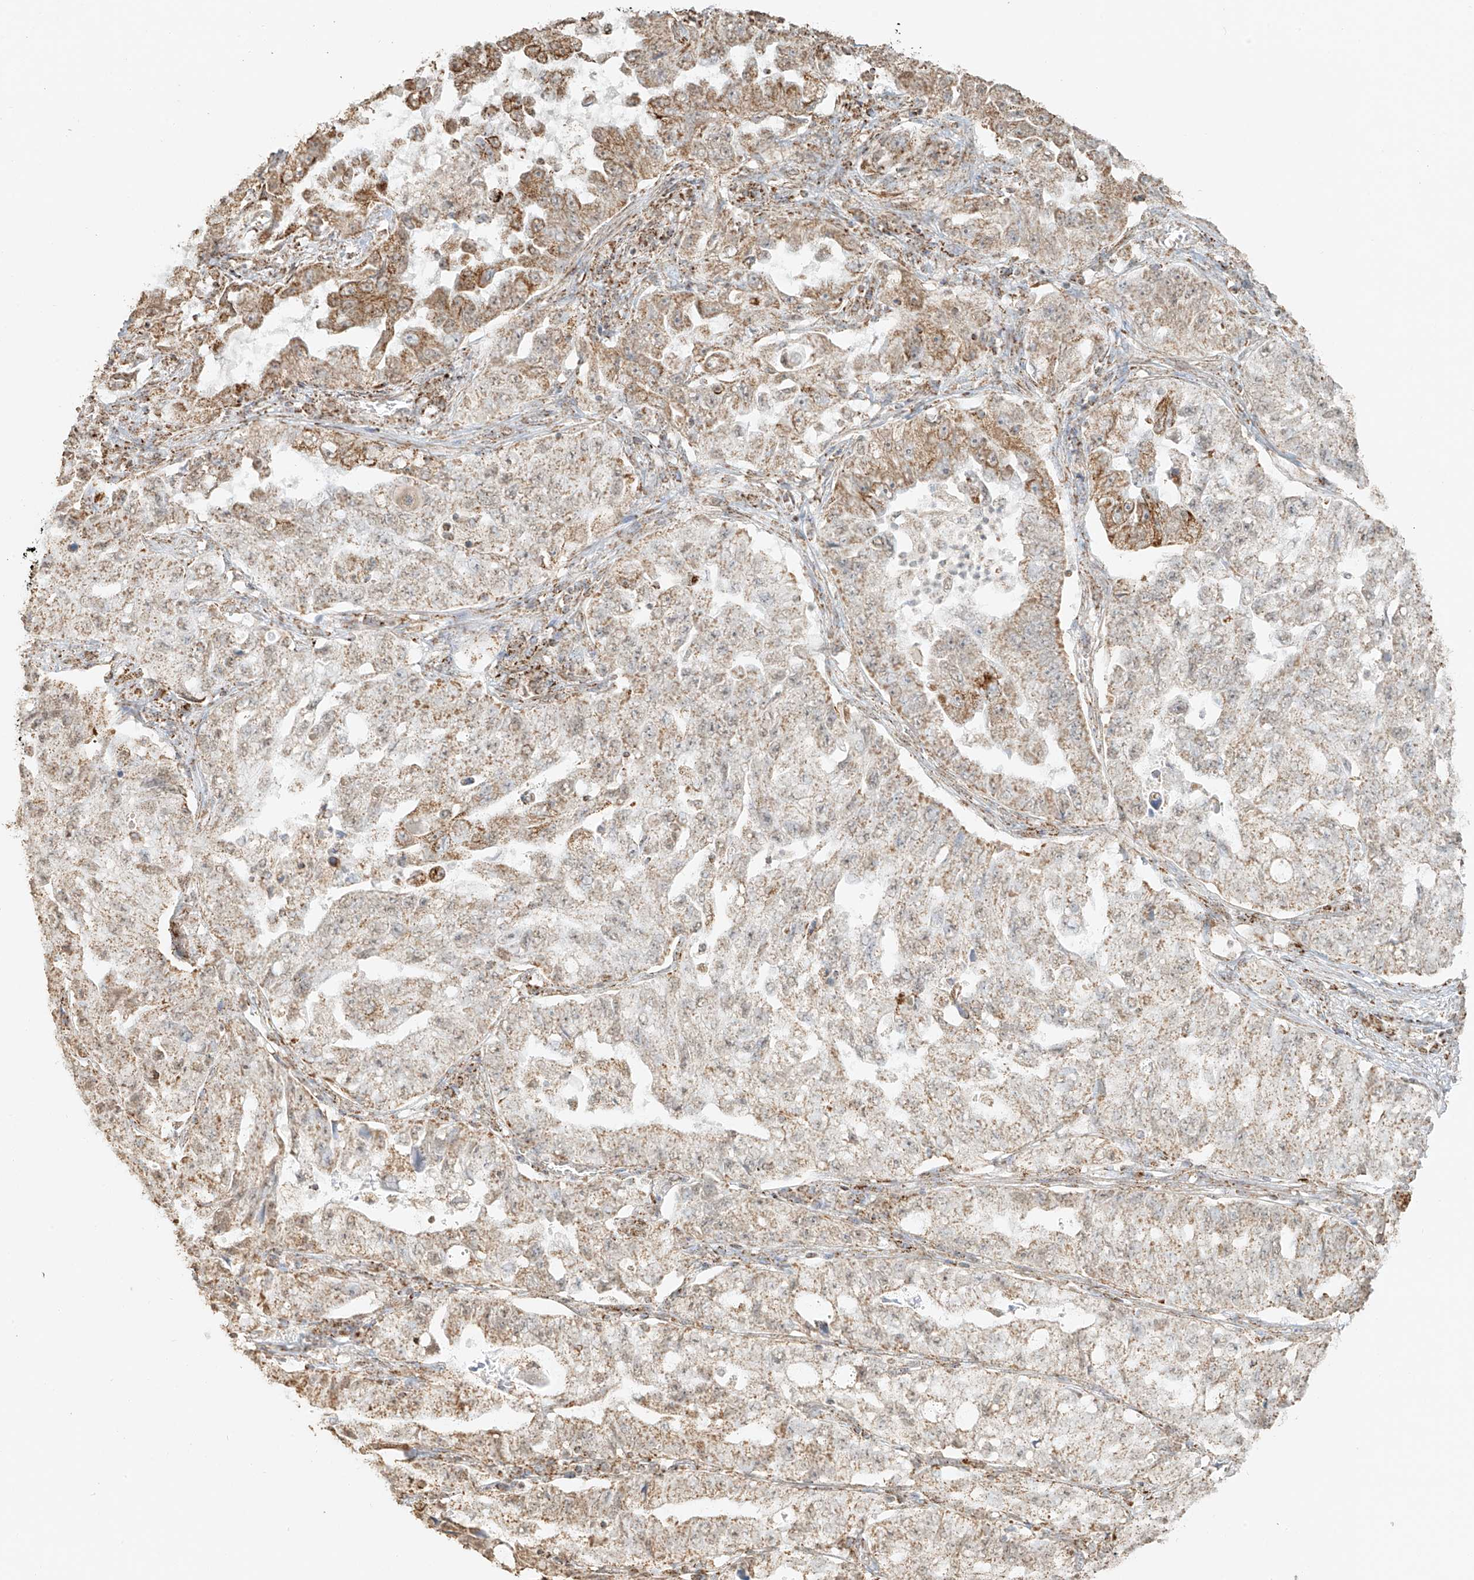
{"staining": {"intensity": "moderate", "quantity": "<25%", "location": "cytoplasmic/membranous"}, "tissue": "lung cancer", "cell_type": "Tumor cells", "image_type": "cancer", "snomed": [{"axis": "morphology", "description": "Adenocarcinoma, NOS"}, {"axis": "topography", "description": "Lung"}], "caption": "An immunohistochemistry photomicrograph of tumor tissue is shown. Protein staining in brown labels moderate cytoplasmic/membranous positivity in adenocarcinoma (lung) within tumor cells. (Brightfield microscopy of DAB IHC at high magnification).", "gene": "MIPEP", "patient": {"sex": "female", "age": 51}}